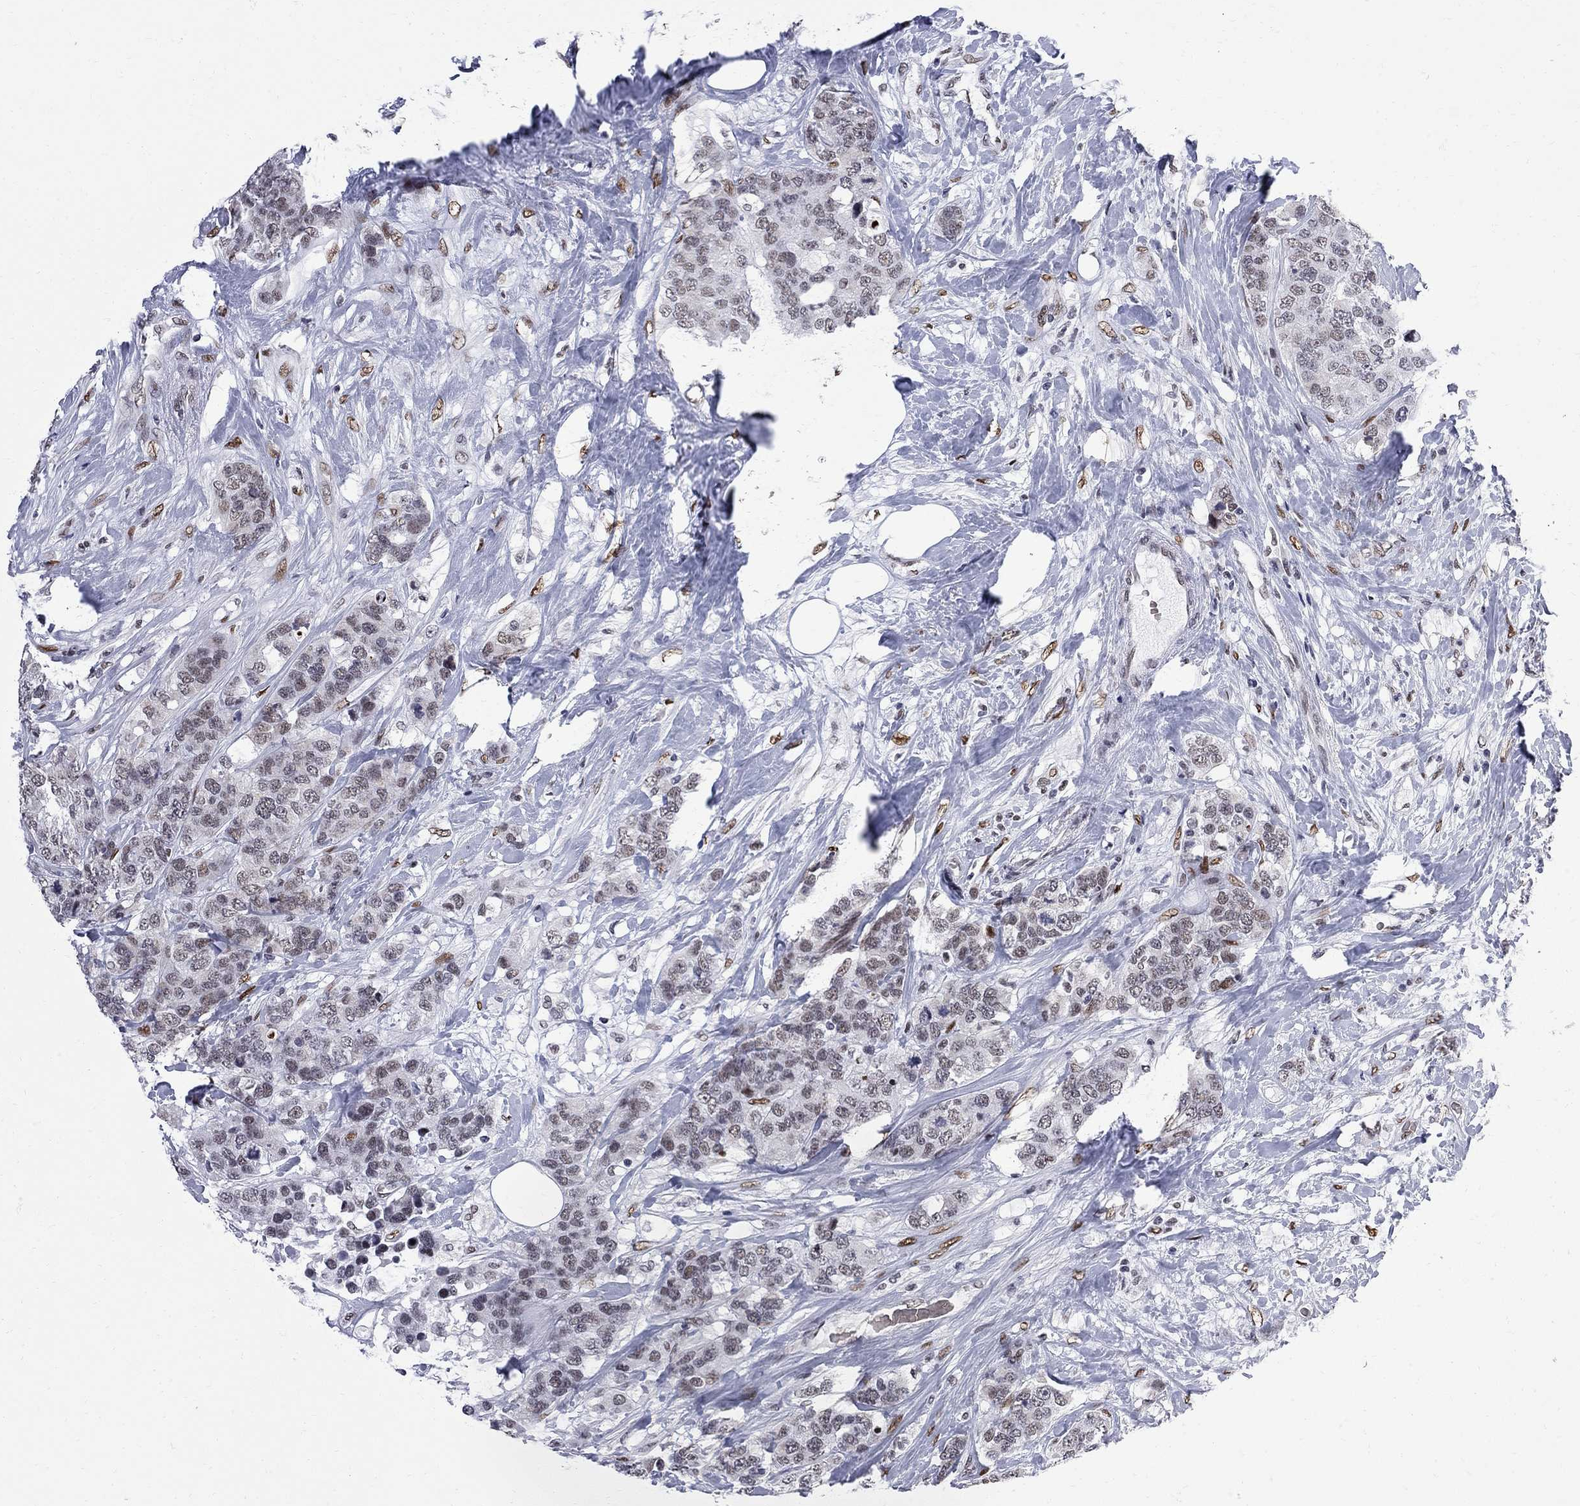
{"staining": {"intensity": "weak", "quantity": "25%-75%", "location": "nuclear"}, "tissue": "breast cancer", "cell_type": "Tumor cells", "image_type": "cancer", "snomed": [{"axis": "morphology", "description": "Lobular carcinoma"}, {"axis": "topography", "description": "Breast"}], "caption": "Weak nuclear expression for a protein is identified in approximately 25%-75% of tumor cells of lobular carcinoma (breast) using IHC.", "gene": "ZBTB47", "patient": {"sex": "female", "age": 59}}